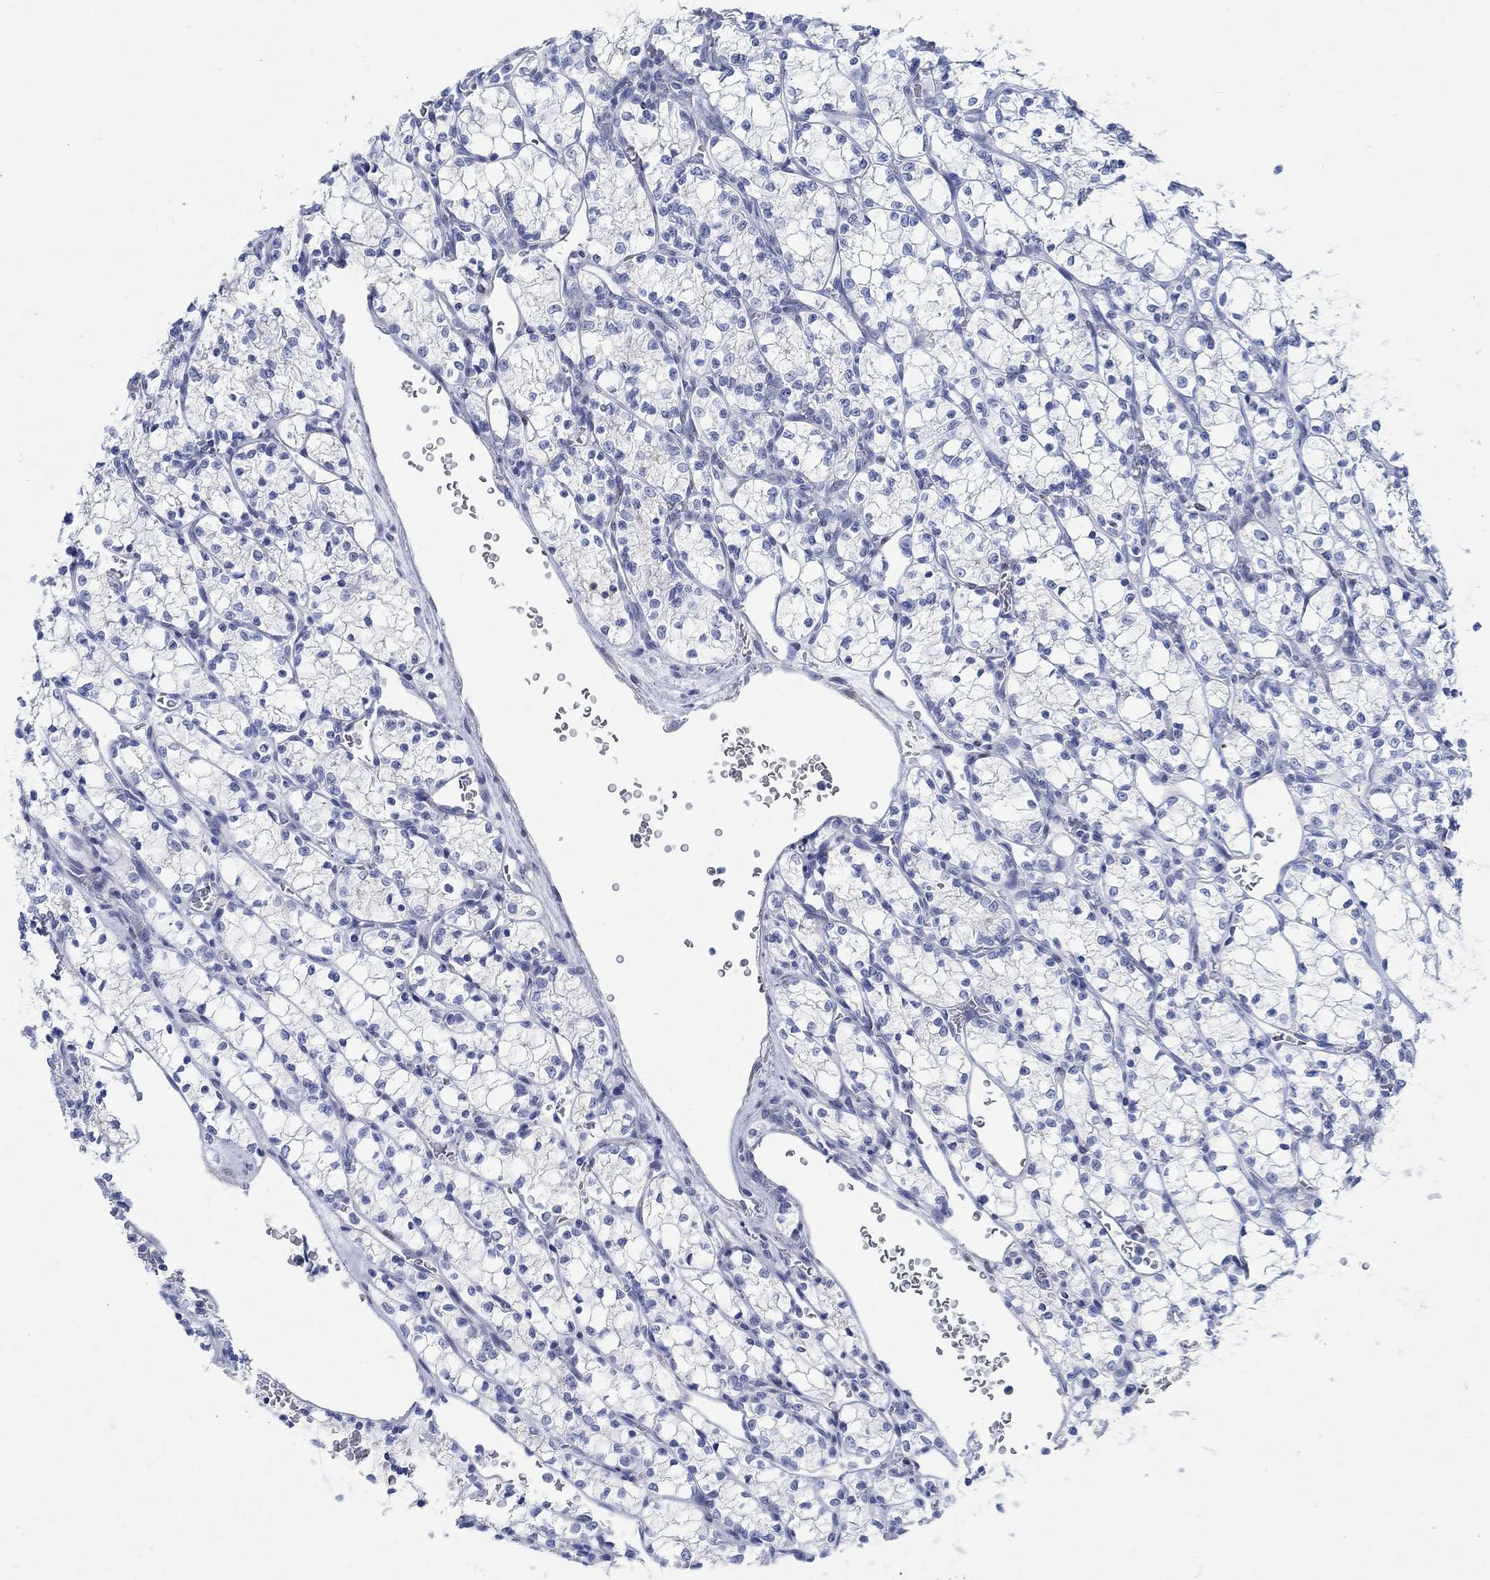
{"staining": {"intensity": "negative", "quantity": "none", "location": "none"}, "tissue": "renal cancer", "cell_type": "Tumor cells", "image_type": "cancer", "snomed": [{"axis": "morphology", "description": "Adenocarcinoma, NOS"}, {"axis": "topography", "description": "Kidney"}], "caption": "A histopathology image of human renal cancer (adenocarcinoma) is negative for staining in tumor cells.", "gene": "RBM20", "patient": {"sex": "female", "age": 69}}